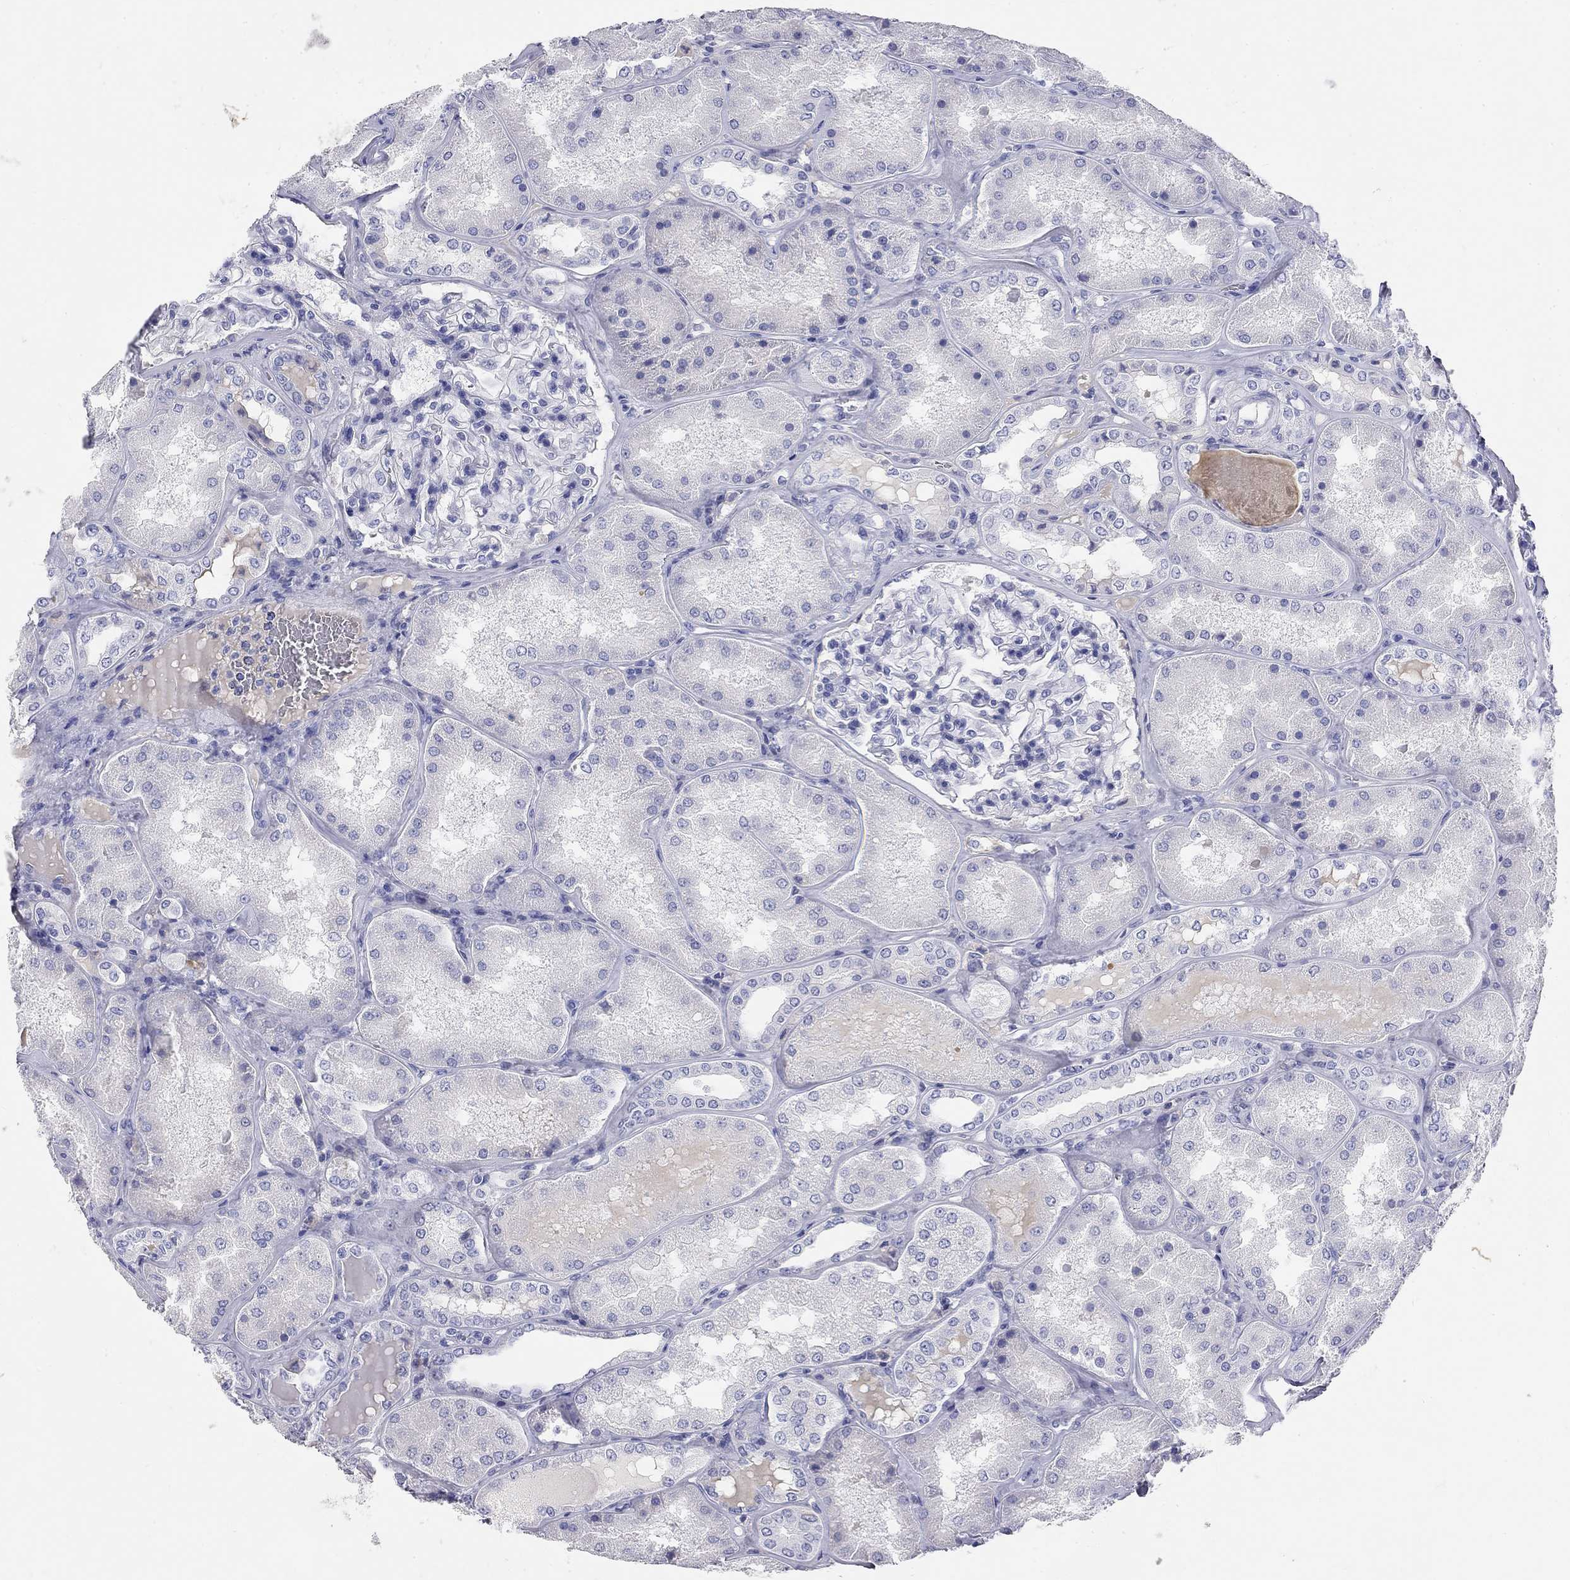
{"staining": {"intensity": "negative", "quantity": "none", "location": "none"}, "tissue": "kidney", "cell_type": "Cells in glomeruli", "image_type": "normal", "snomed": [{"axis": "morphology", "description": "Normal tissue, NOS"}, {"axis": "topography", "description": "Kidney"}], "caption": "Protein analysis of benign kidney displays no significant staining in cells in glomeruli. (Brightfield microscopy of DAB (3,3'-diaminobenzidine) immunohistochemistry (IHC) at high magnification).", "gene": "PHOX2B", "patient": {"sex": "female", "age": 56}}